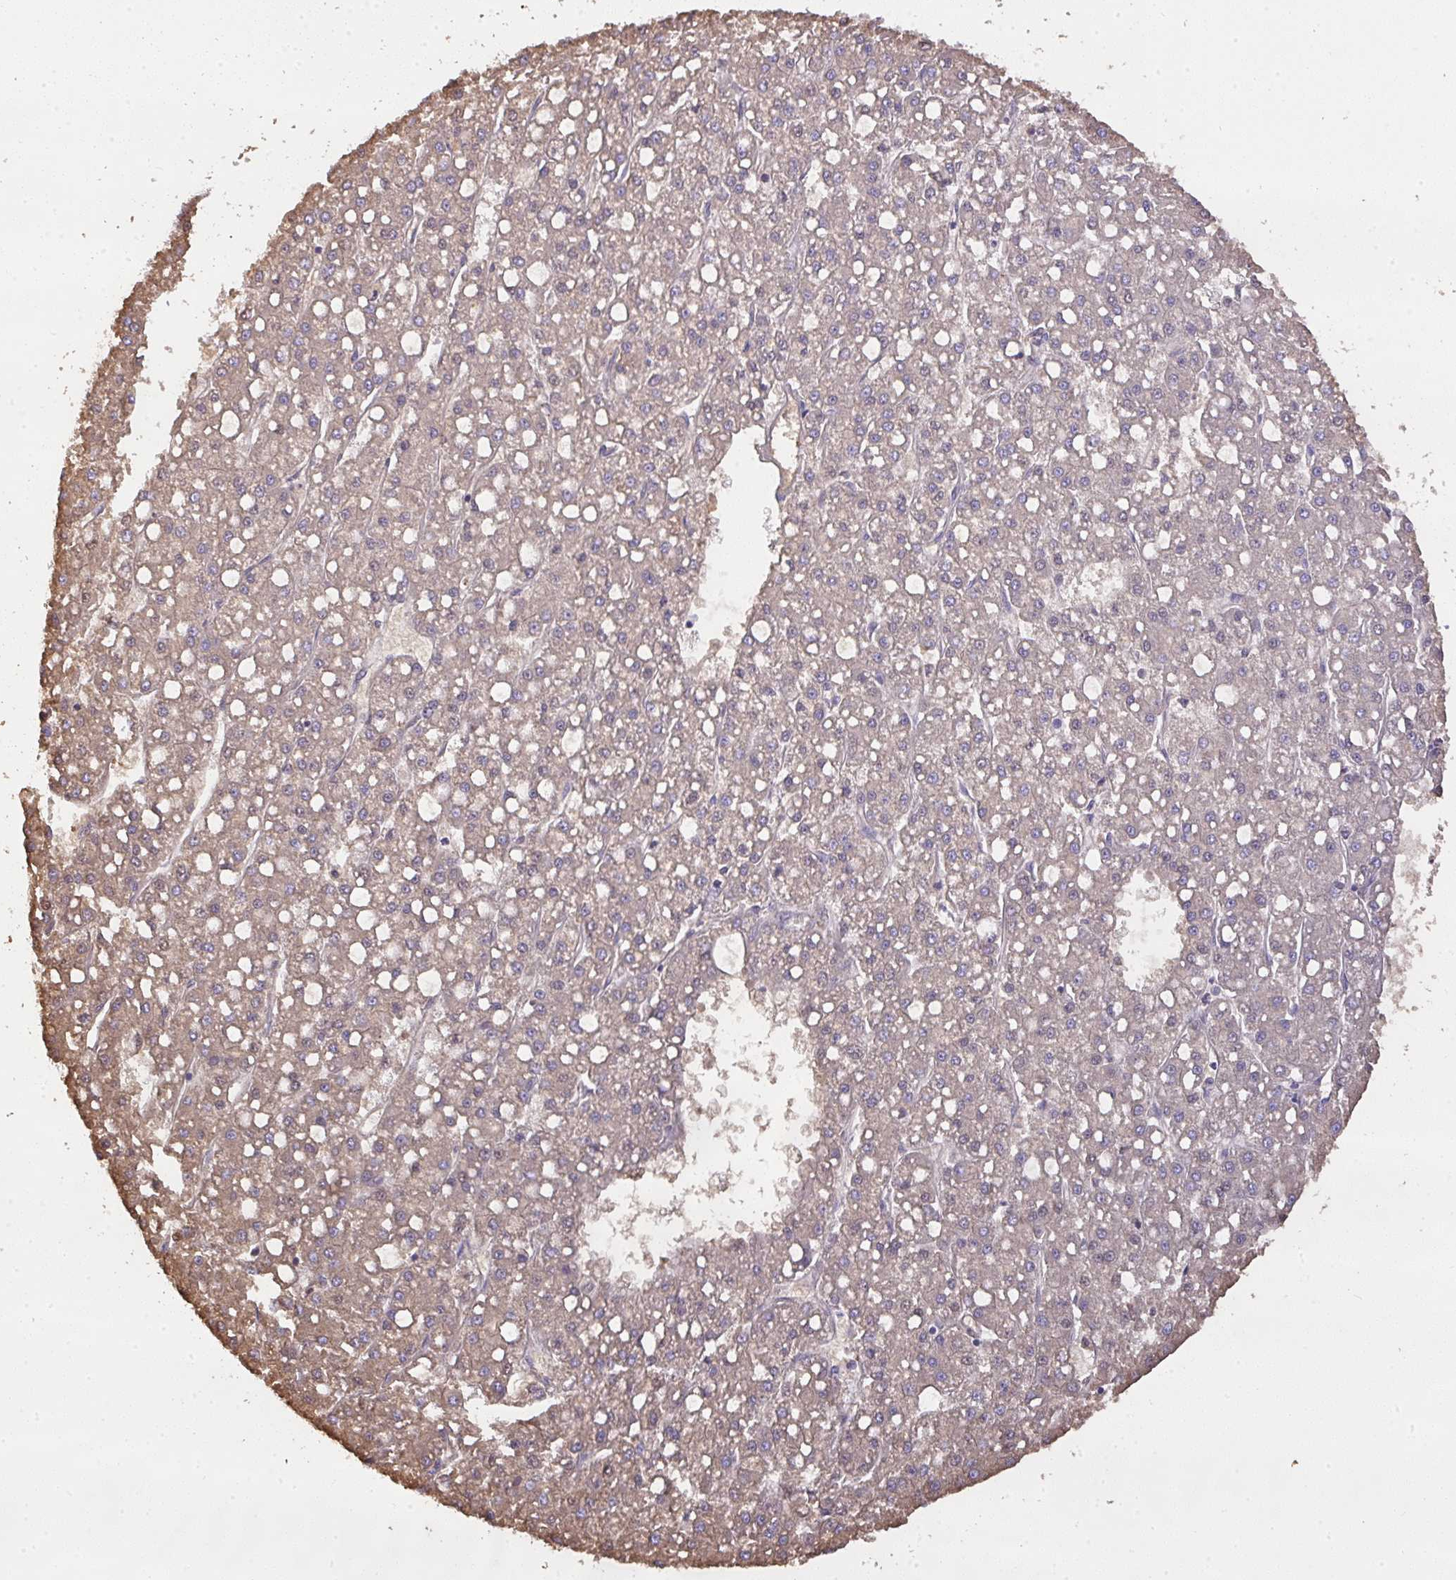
{"staining": {"intensity": "weak", "quantity": "25%-75%", "location": "cytoplasmic/membranous"}, "tissue": "liver cancer", "cell_type": "Tumor cells", "image_type": "cancer", "snomed": [{"axis": "morphology", "description": "Carcinoma, Hepatocellular, NOS"}, {"axis": "topography", "description": "Liver"}], "caption": "A brown stain shows weak cytoplasmic/membranous expression of a protein in human liver cancer (hepatocellular carcinoma) tumor cells.", "gene": "SMYD5", "patient": {"sex": "male", "age": 67}}